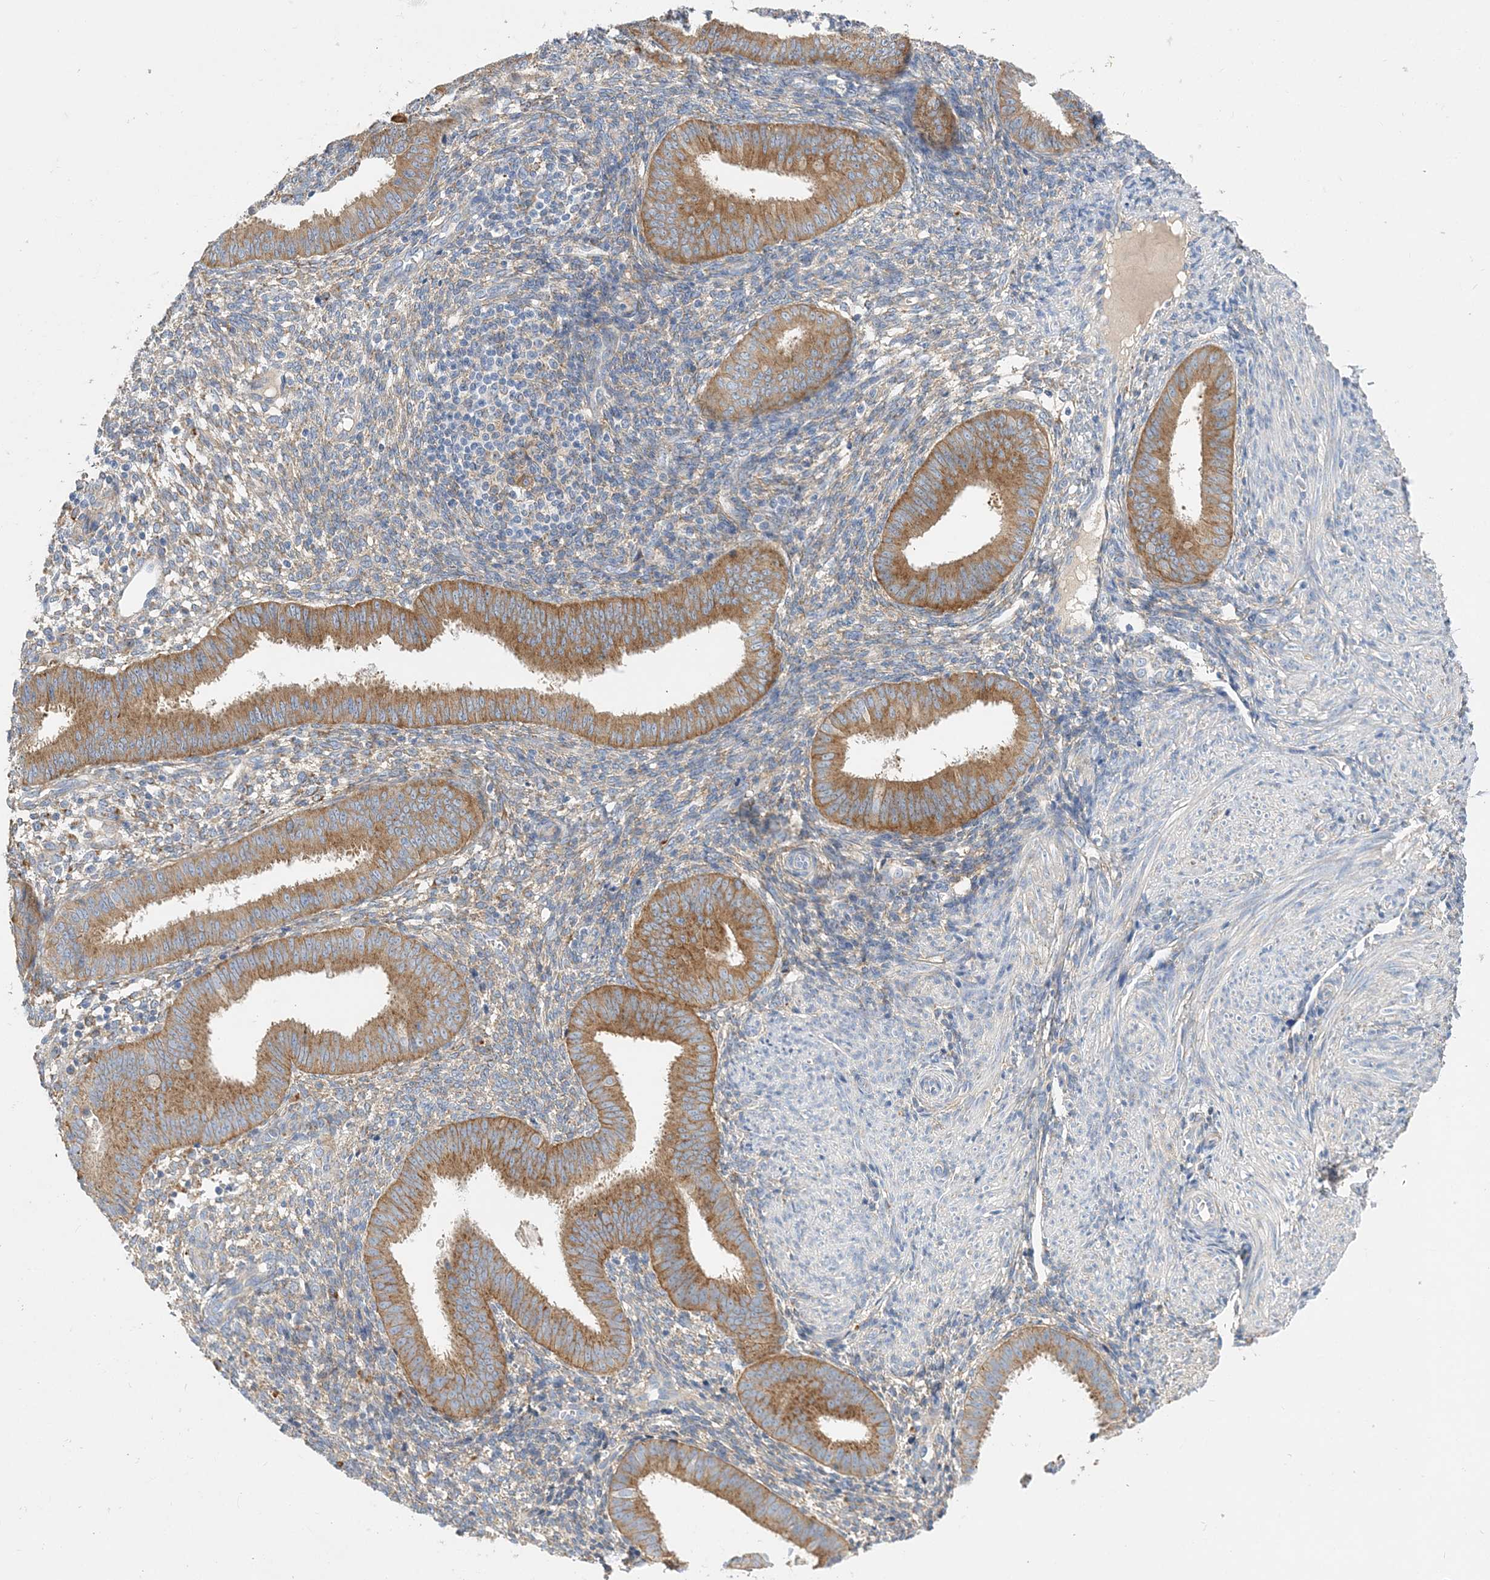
{"staining": {"intensity": "weak", "quantity": "<25%", "location": "cytoplasmic/membranous"}, "tissue": "endometrium", "cell_type": "Cells in endometrial stroma", "image_type": "normal", "snomed": [{"axis": "morphology", "description": "Normal tissue, NOS"}, {"axis": "topography", "description": "Uterus"}, {"axis": "topography", "description": "Endometrium"}], "caption": "Immunohistochemistry (IHC) photomicrograph of benign human endometrium stained for a protein (brown), which shows no expression in cells in endometrial stroma.", "gene": "GRINA", "patient": {"sex": "female", "age": 48}}